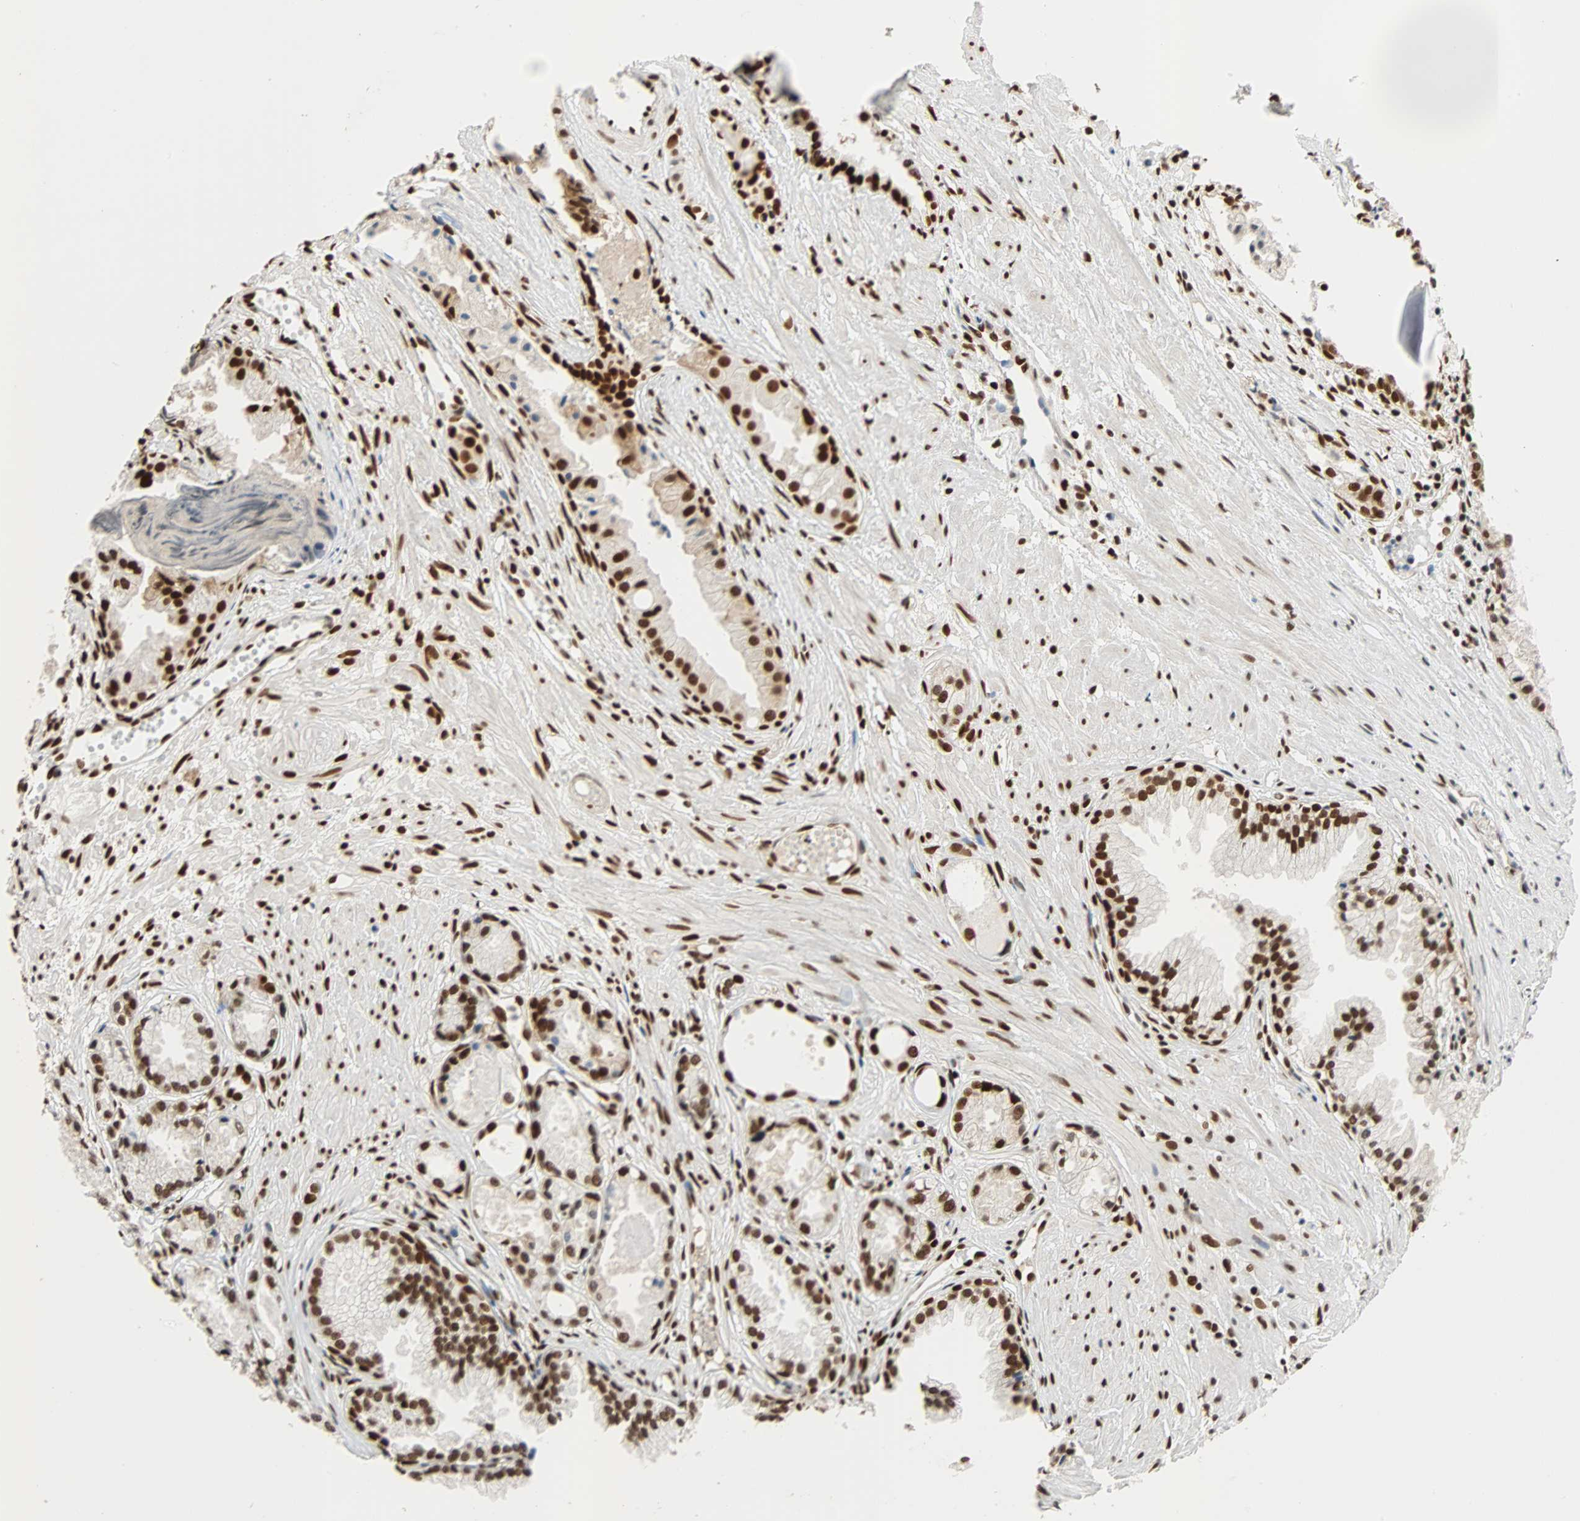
{"staining": {"intensity": "strong", "quantity": ">75%", "location": "nuclear"}, "tissue": "prostate cancer", "cell_type": "Tumor cells", "image_type": "cancer", "snomed": [{"axis": "morphology", "description": "Adenocarcinoma, Low grade"}, {"axis": "topography", "description": "Prostate"}], "caption": "A brown stain labels strong nuclear positivity of a protein in prostate low-grade adenocarcinoma tumor cells. (IHC, brightfield microscopy, high magnification).", "gene": "CDK12", "patient": {"sex": "male", "age": 72}}